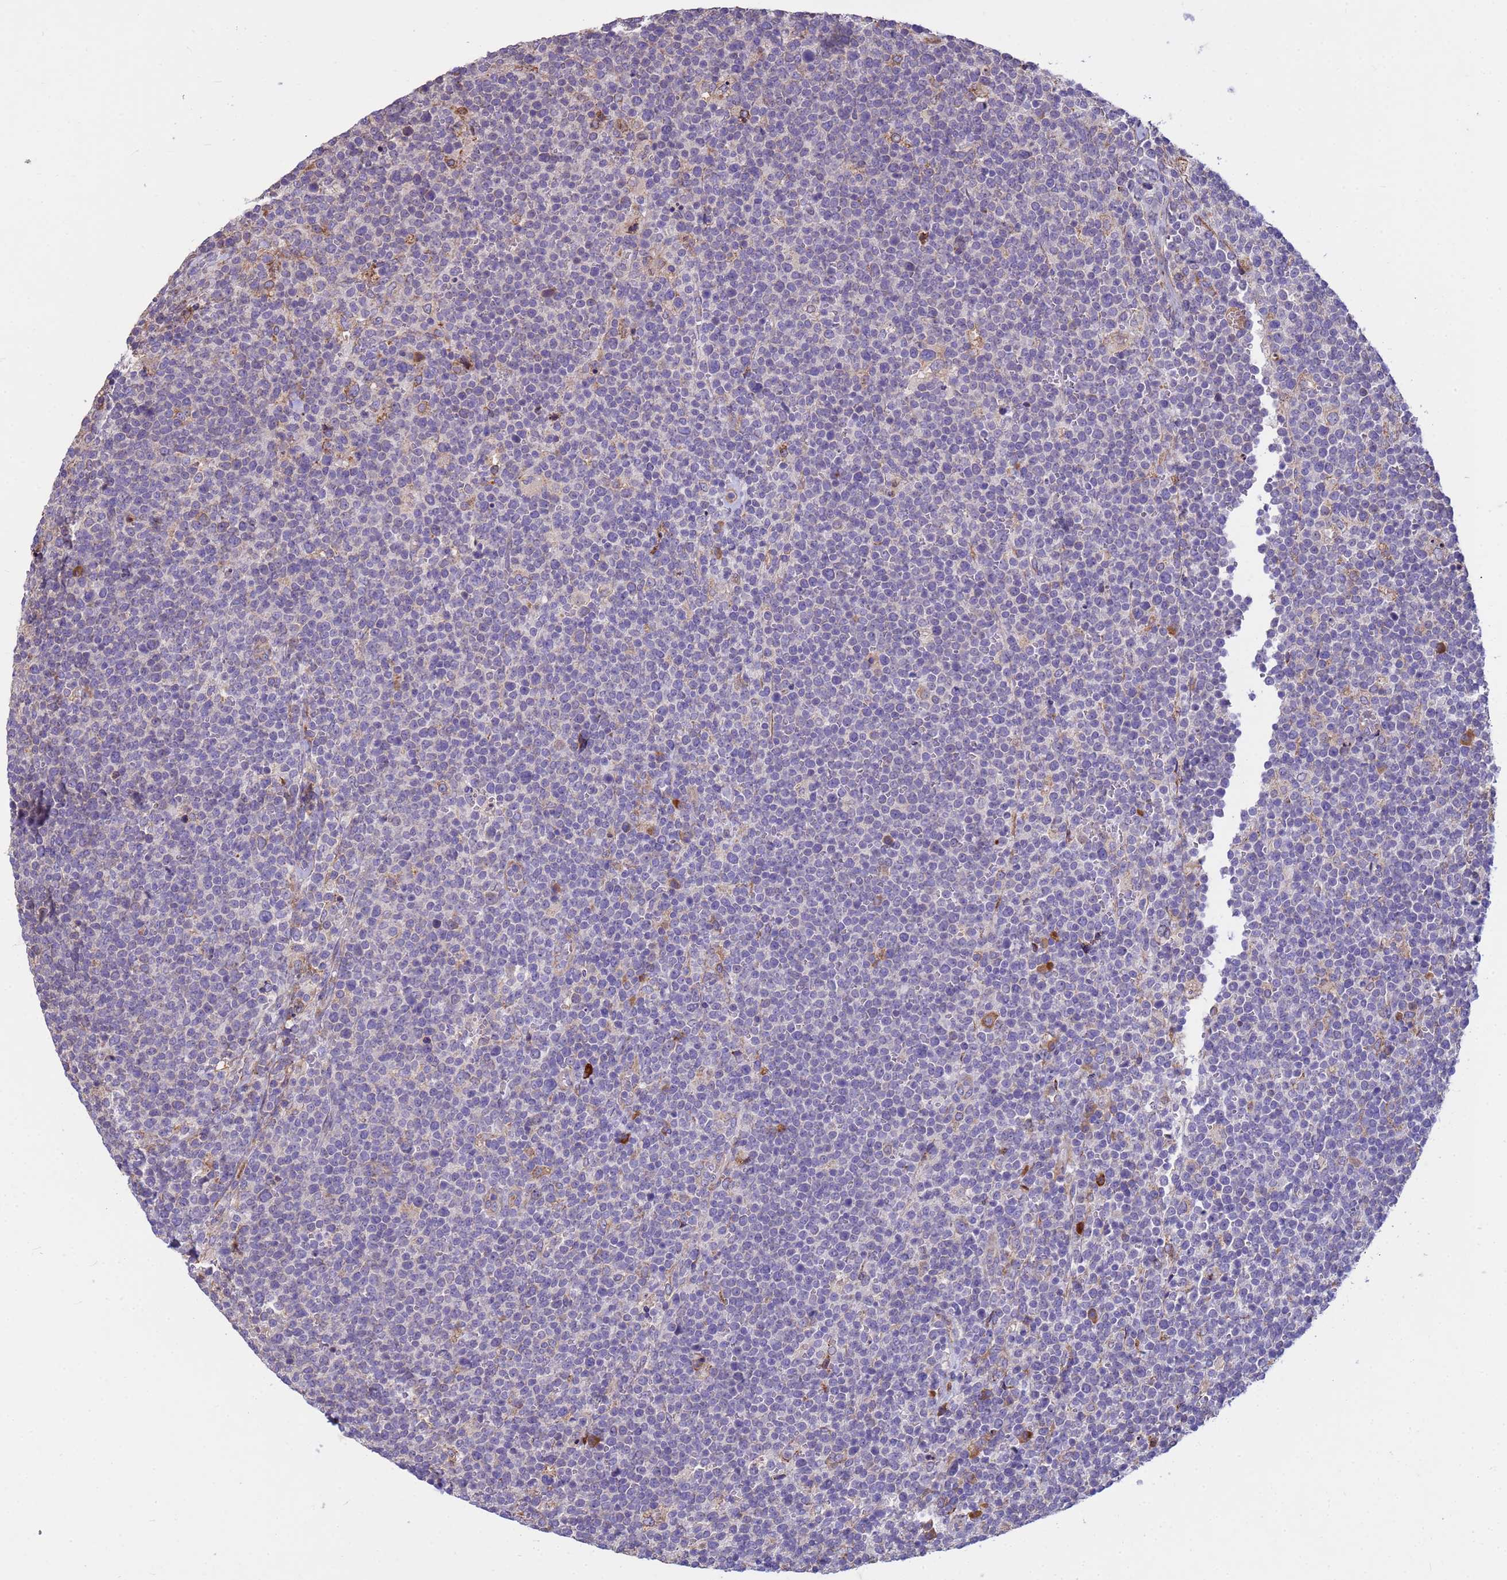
{"staining": {"intensity": "negative", "quantity": "none", "location": "none"}, "tissue": "lymphoma", "cell_type": "Tumor cells", "image_type": "cancer", "snomed": [{"axis": "morphology", "description": "Malignant lymphoma, non-Hodgkin's type, High grade"}, {"axis": "topography", "description": "Lymph node"}], "caption": "A photomicrograph of human lymphoma is negative for staining in tumor cells.", "gene": "THAP5", "patient": {"sex": "male", "age": 61}}